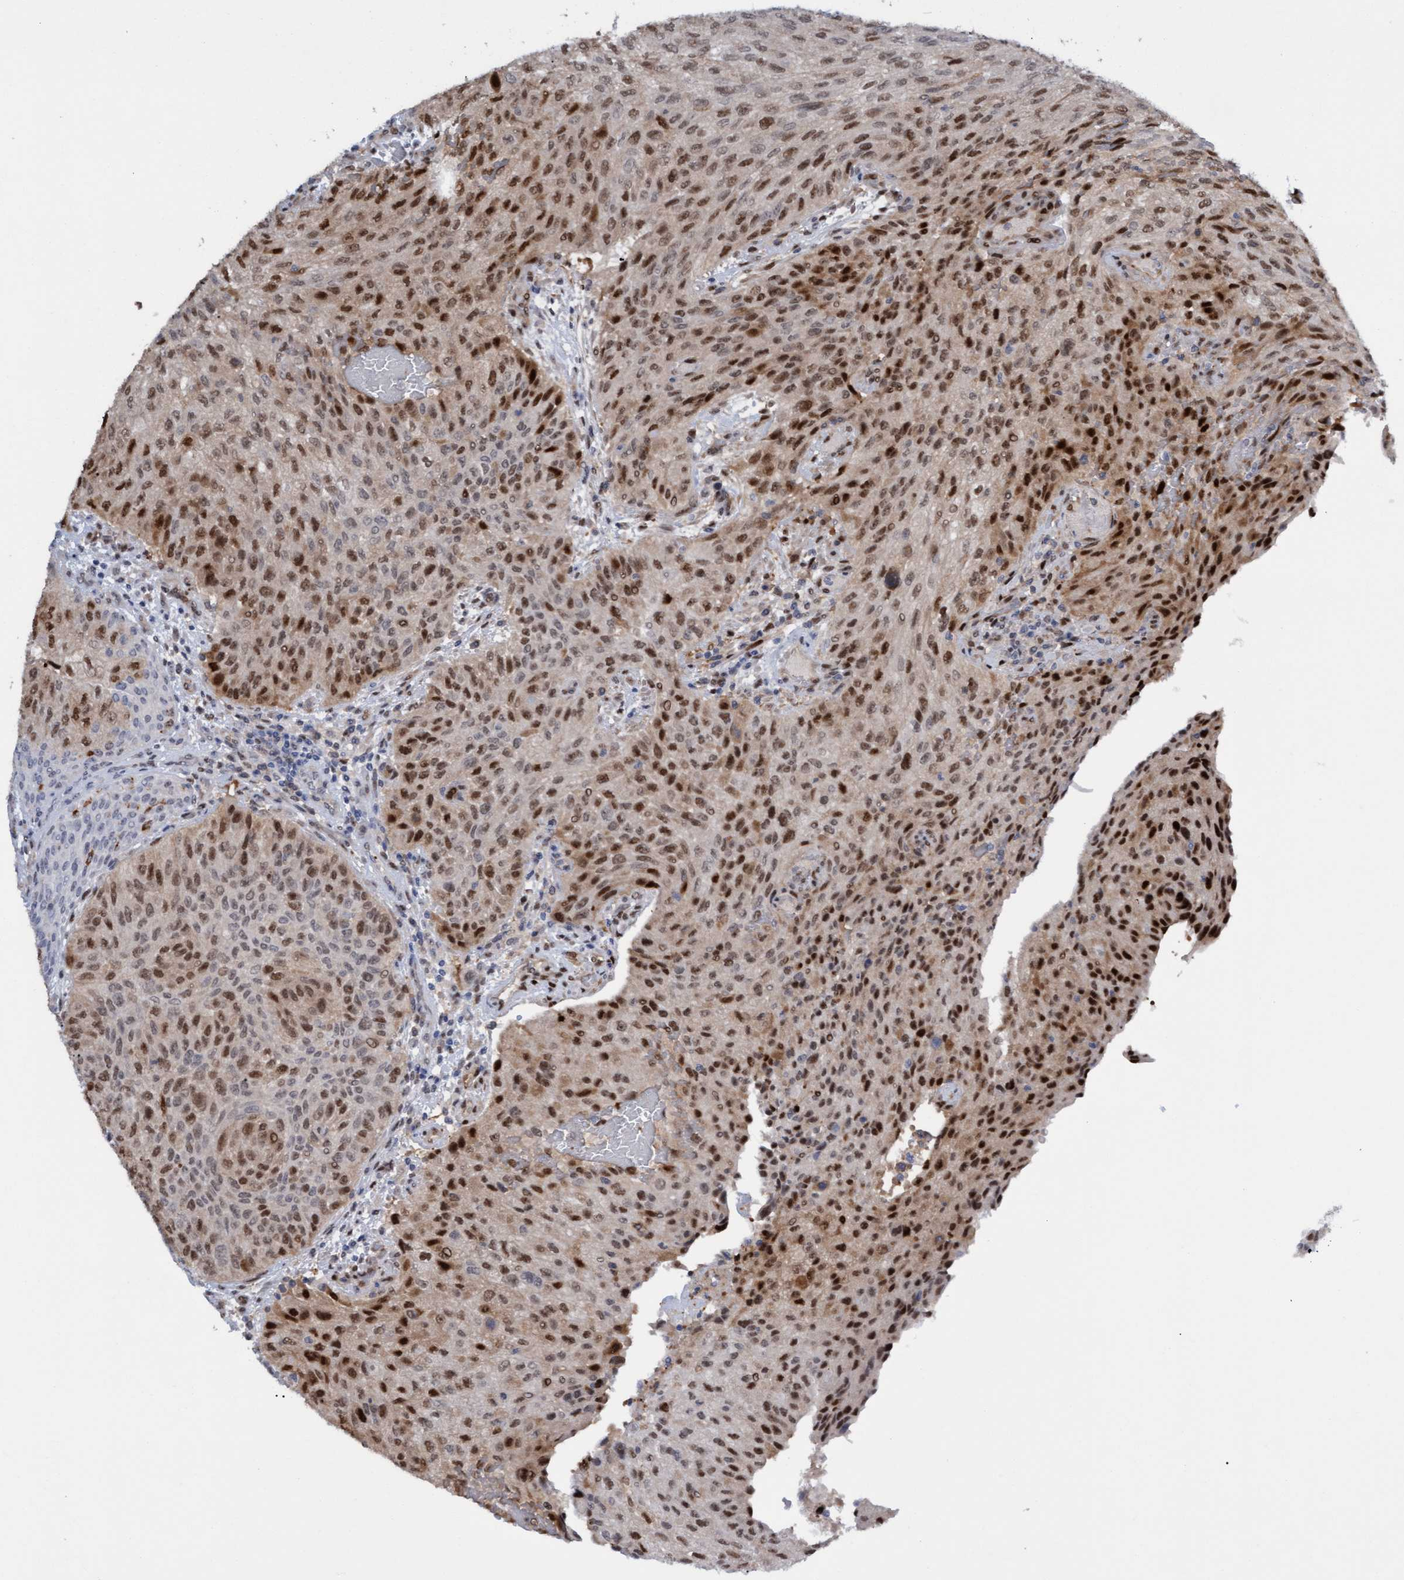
{"staining": {"intensity": "strong", "quantity": ">75%", "location": "nuclear"}, "tissue": "urothelial cancer", "cell_type": "Tumor cells", "image_type": "cancer", "snomed": [{"axis": "morphology", "description": "Urothelial carcinoma, Low grade"}, {"axis": "morphology", "description": "Urothelial carcinoma, High grade"}, {"axis": "topography", "description": "Urinary bladder"}], "caption": "This image reveals urothelial cancer stained with immunohistochemistry (IHC) to label a protein in brown. The nuclear of tumor cells show strong positivity for the protein. Nuclei are counter-stained blue.", "gene": "PINX1", "patient": {"sex": "male", "age": 35}}